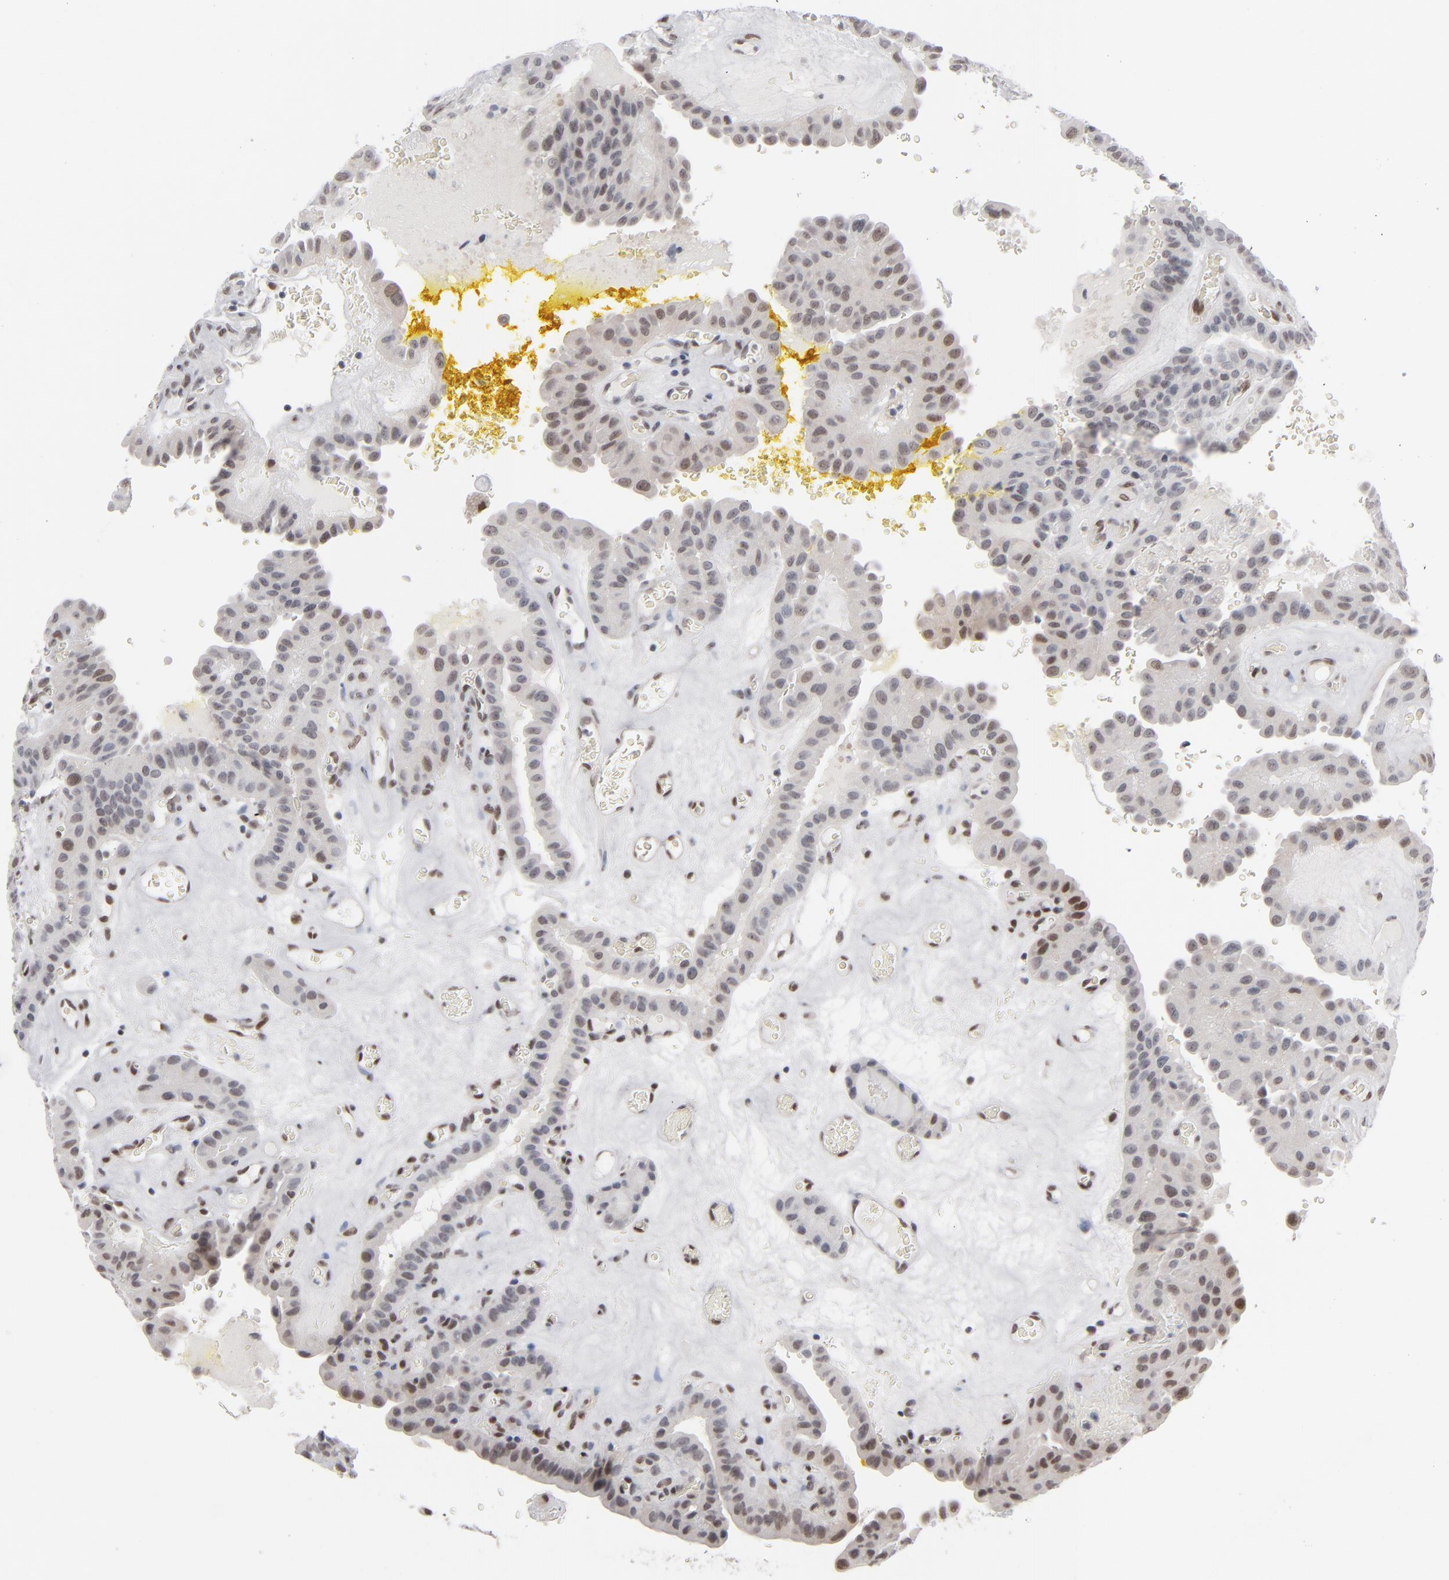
{"staining": {"intensity": "weak", "quantity": "25%-75%", "location": "nuclear"}, "tissue": "thyroid cancer", "cell_type": "Tumor cells", "image_type": "cancer", "snomed": [{"axis": "morphology", "description": "Papillary adenocarcinoma, NOS"}, {"axis": "topography", "description": "Thyroid gland"}], "caption": "Immunohistochemistry (DAB) staining of thyroid papillary adenocarcinoma displays weak nuclear protein expression in approximately 25%-75% of tumor cells.", "gene": "IRF9", "patient": {"sex": "male", "age": 87}}